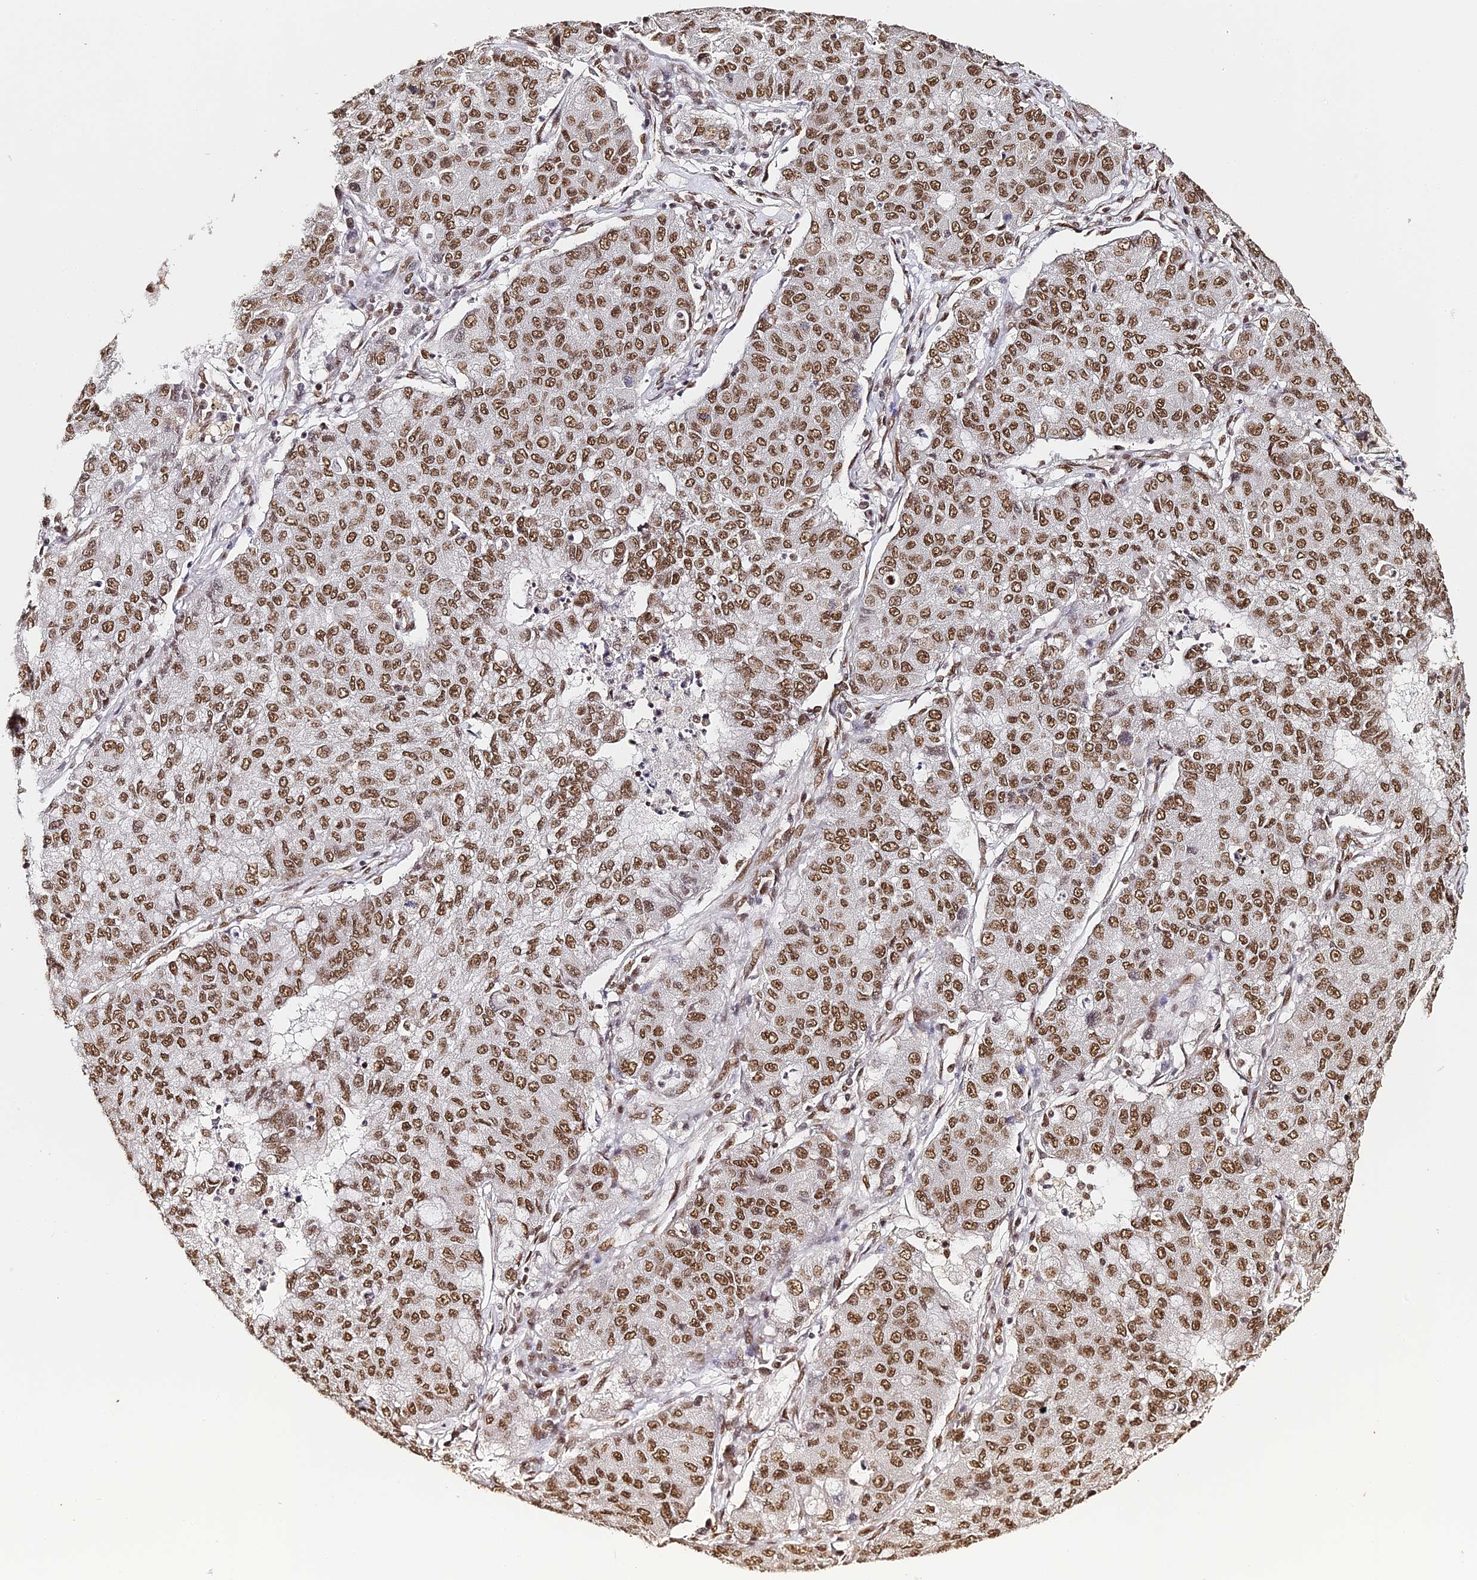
{"staining": {"intensity": "moderate", "quantity": ">75%", "location": "nuclear"}, "tissue": "lung cancer", "cell_type": "Tumor cells", "image_type": "cancer", "snomed": [{"axis": "morphology", "description": "Squamous cell carcinoma, NOS"}, {"axis": "topography", "description": "Lung"}], "caption": "A micrograph of human squamous cell carcinoma (lung) stained for a protein shows moderate nuclear brown staining in tumor cells.", "gene": "HNRNPA1", "patient": {"sex": "male", "age": 74}}